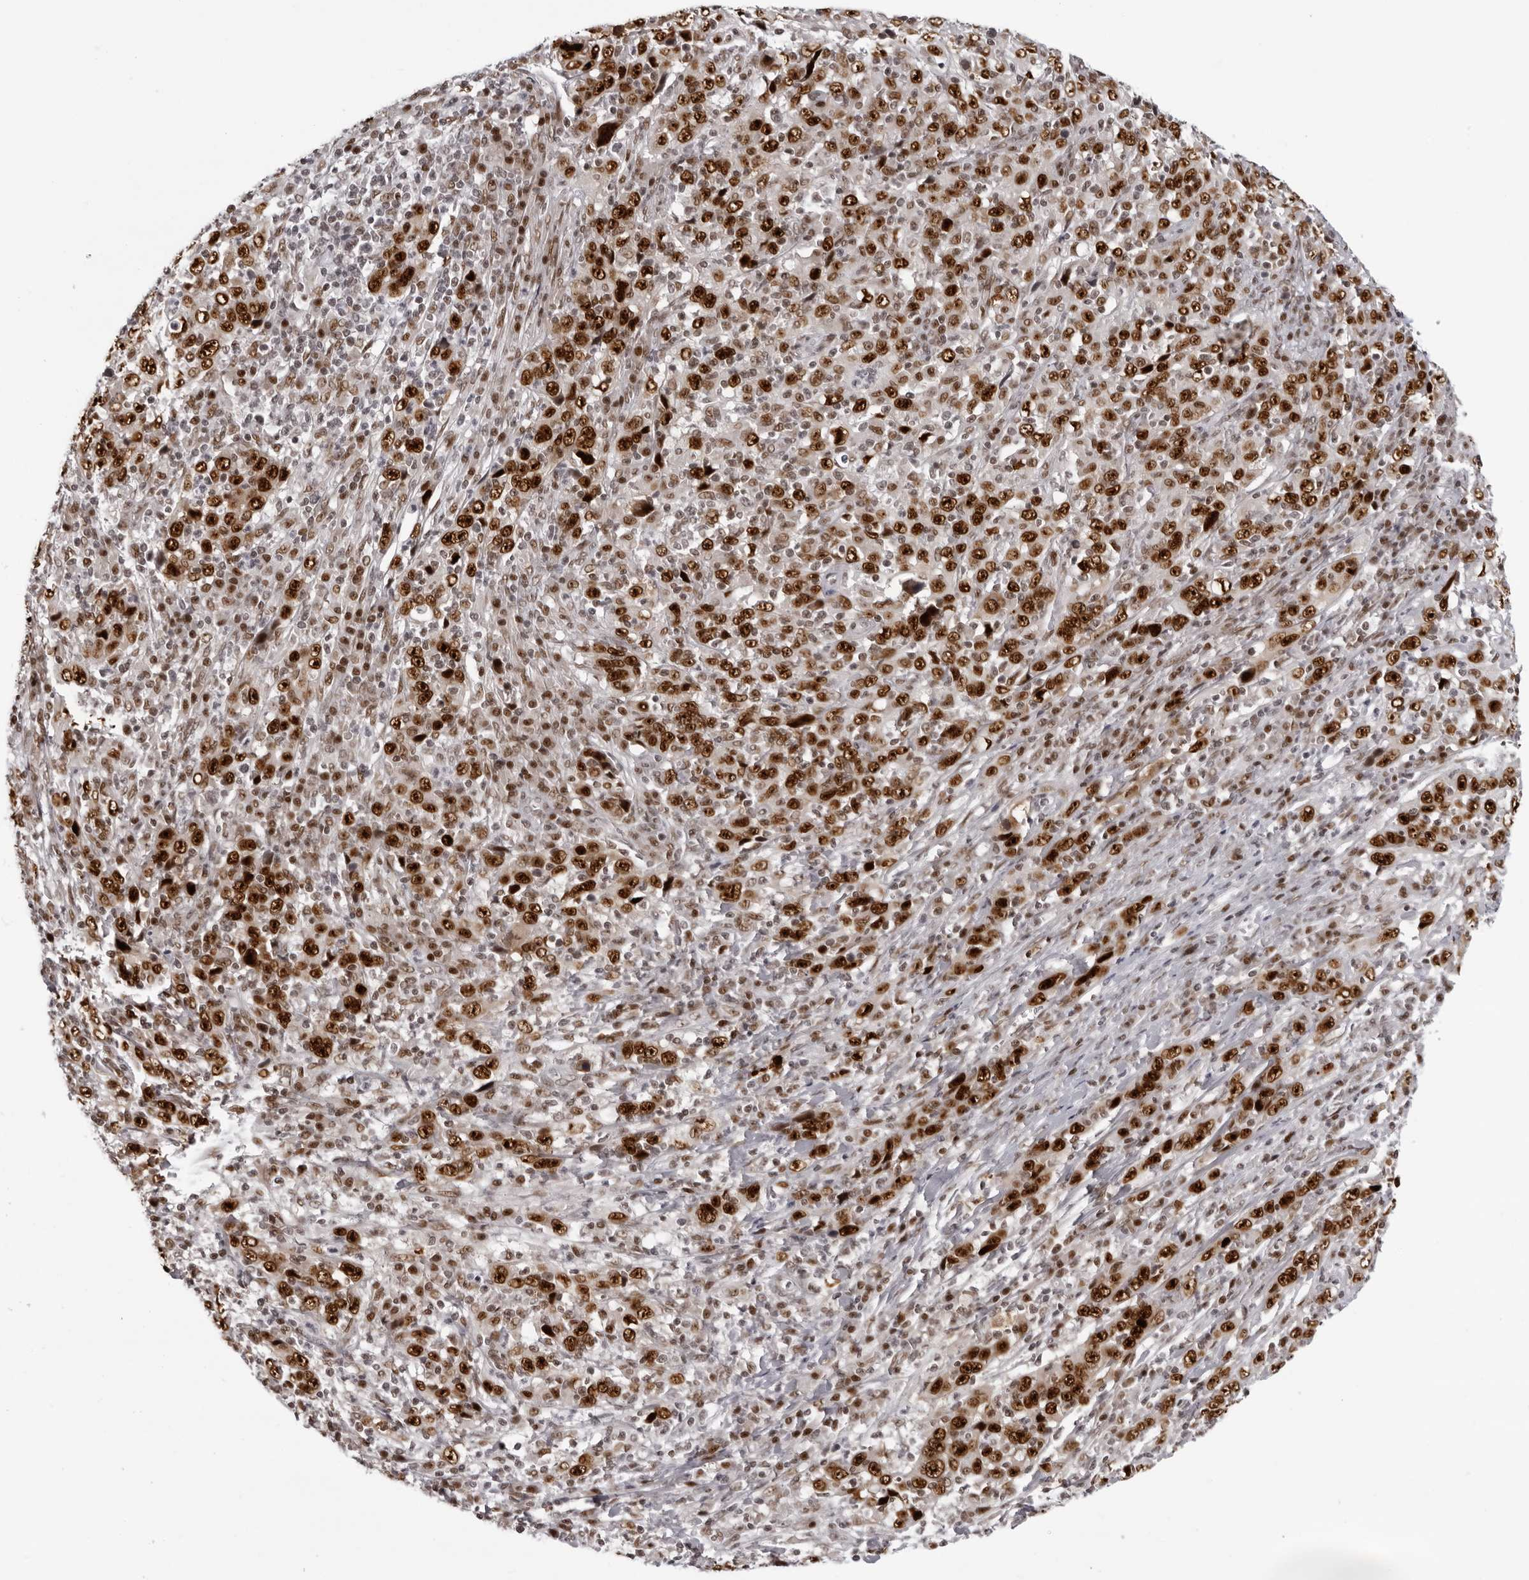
{"staining": {"intensity": "strong", "quantity": ">75%", "location": "nuclear"}, "tissue": "cervical cancer", "cell_type": "Tumor cells", "image_type": "cancer", "snomed": [{"axis": "morphology", "description": "Squamous cell carcinoma, NOS"}, {"axis": "topography", "description": "Cervix"}], "caption": "Protein expression analysis of squamous cell carcinoma (cervical) demonstrates strong nuclear positivity in about >75% of tumor cells. The staining was performed using DAB (3,3'-diaminobenzidine) to visualize the protein expression in brown, while the nuclei were stained in blue with hematoxylin (Magnification: 20x).", "gene": "HEXIM2", "patient": {"sex": "female", "age": 46}}